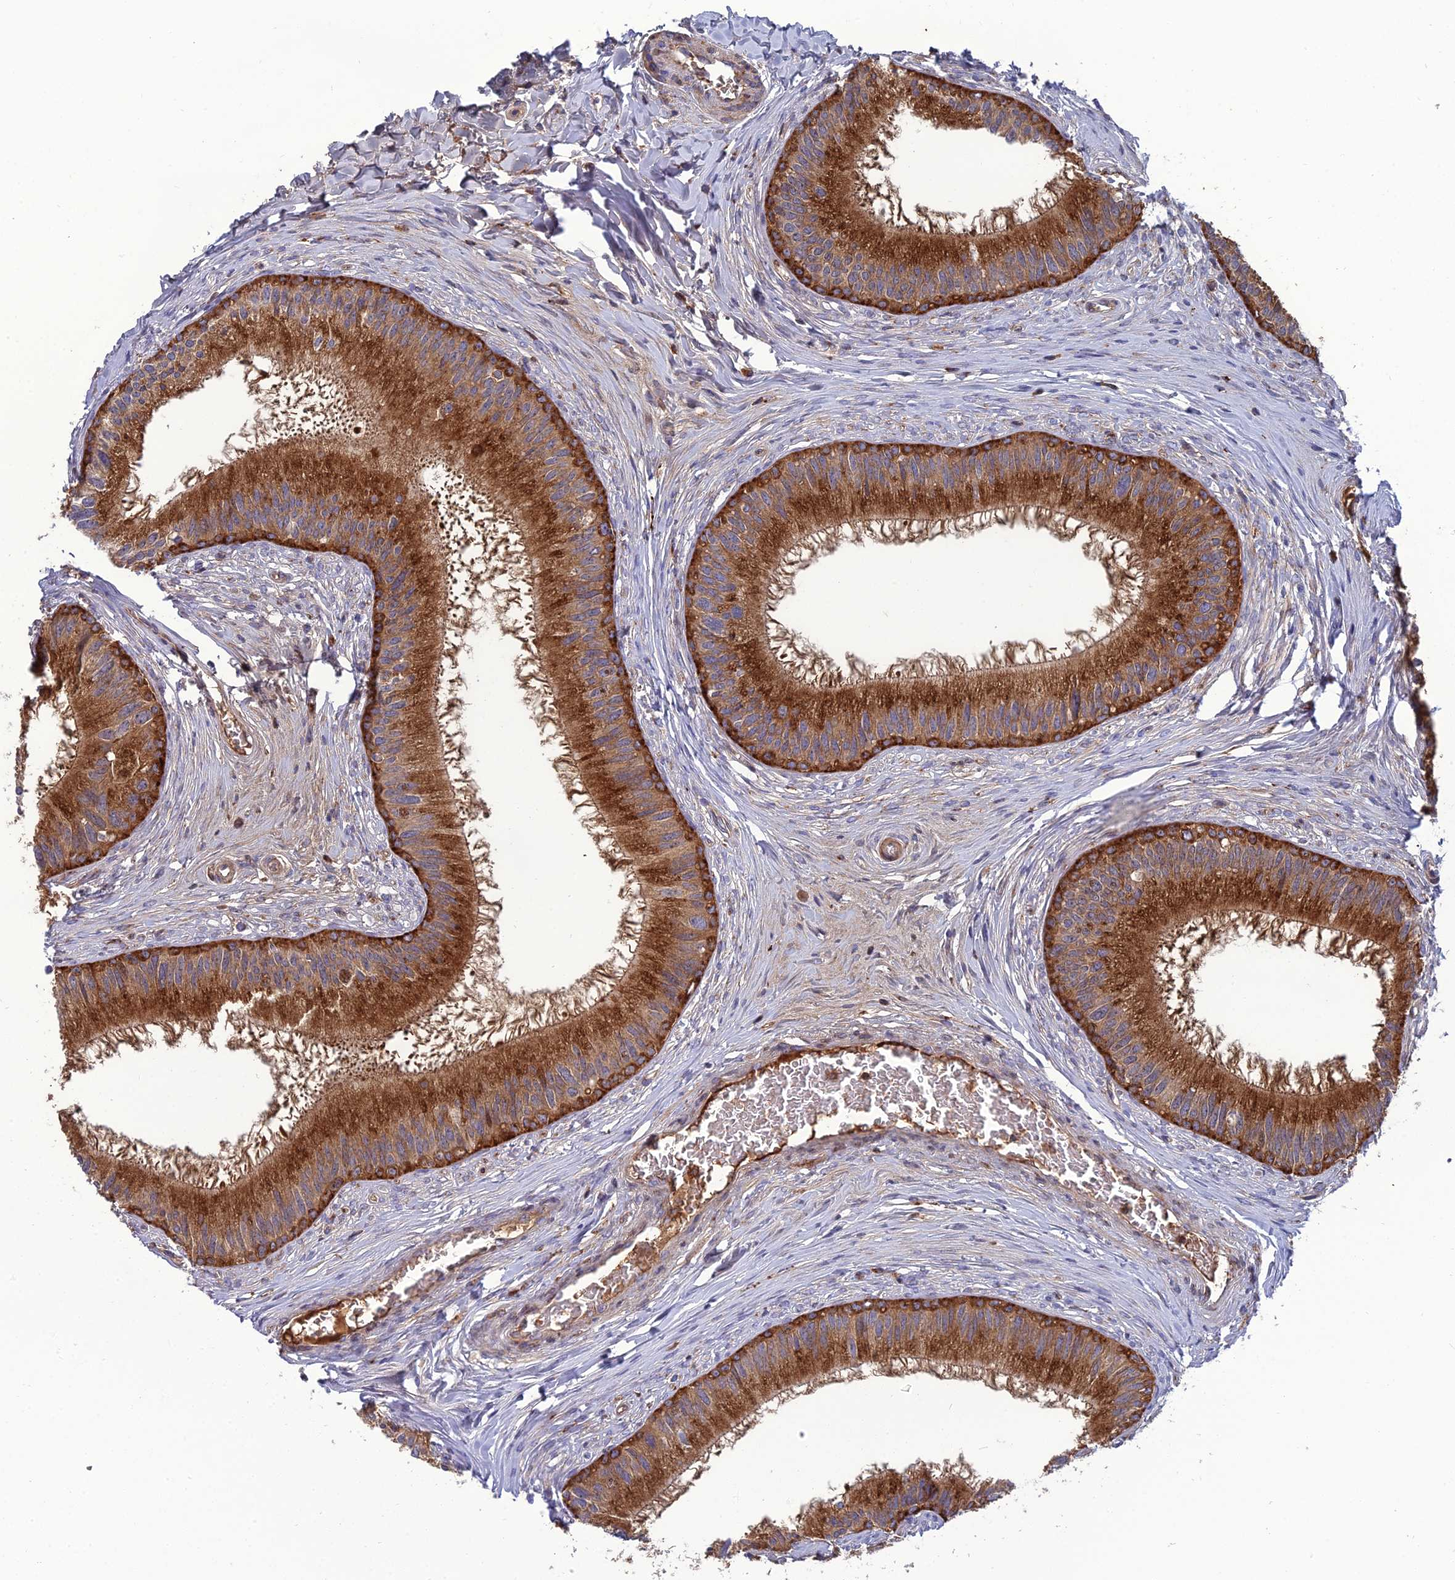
{"staining": {"intensity": "strong", "quantity": ">75%", "location": "cytoplasmic/membranous"}, "tissue": "epididymis", "cell_type": "Glandular cells", "image_type": "normal", "snomed": [{"axis": "morphology", "description": "Normal tissue, NOS"}, {"axis": "topography", "description": "Epididymis"}], "caption": "Glandular cells demonstrate strong cytoplasmic/membranous positivity in approximately >75% of cells in unremarkable epididymis.", "gene": "LNPEP", "patient": {"sex": "male", "age": 27}}